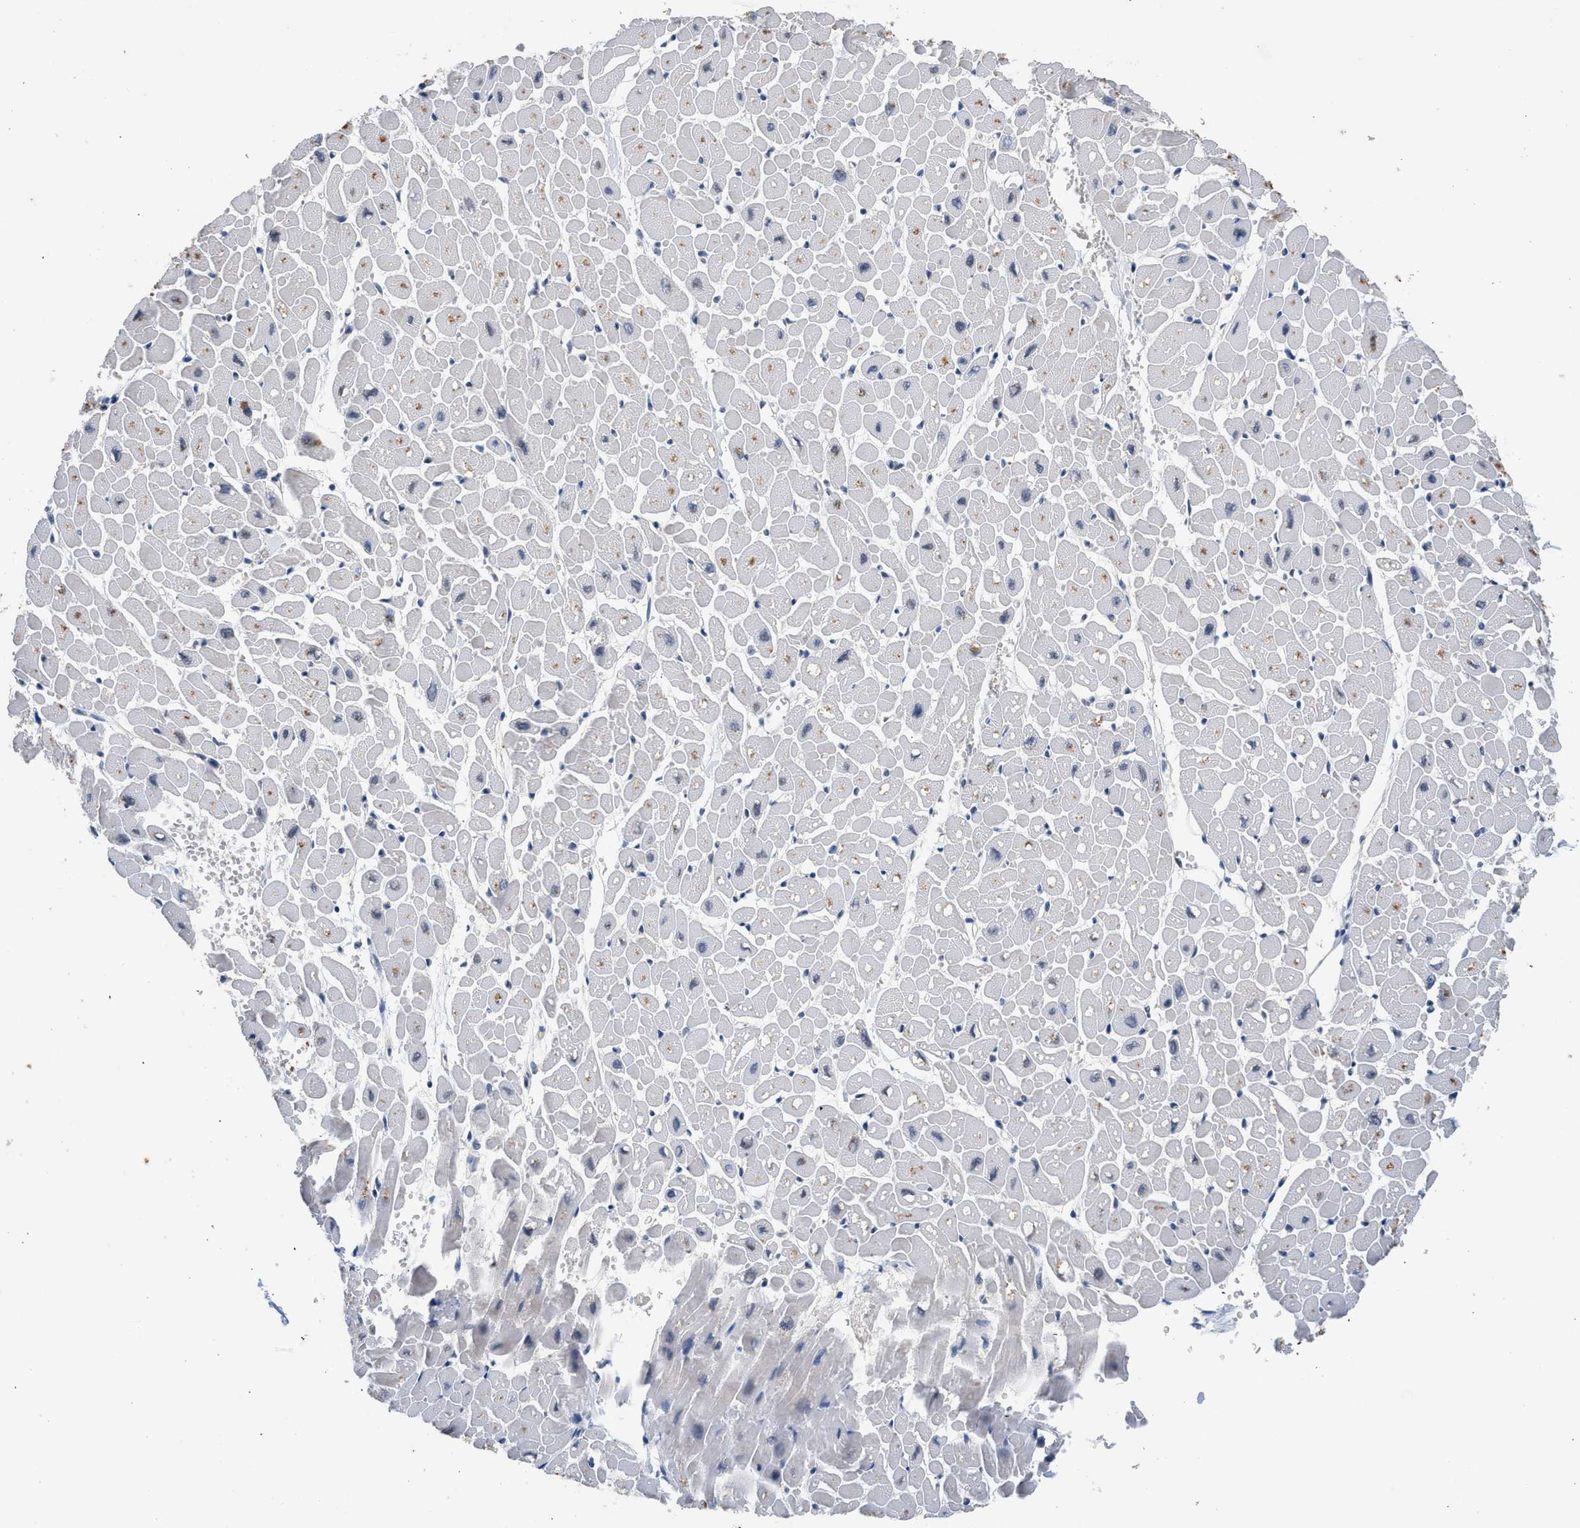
{"staining": {"intensity": "moderate", "quantity": "25%-75%", "location": "cytoplasmic/membranous"}, "tissue": "heart muscle", "cell_type": "Cardiomyocytes", "image_type": "normal", "snomed": [{"axis": "morphology", "description": "Normal tissue, NOS"}, {"axis": "topography", "description": "Heart"}], "caption": "A micrograph showing moderate cytoplasmic/membranous staining in about 25%-75% of cardiomyocytes in benign heart muscle, as visualized by brown immunohistochemical staining.", "gene": "CSF3R", "patient": {"sex": "male", "age": 45}}